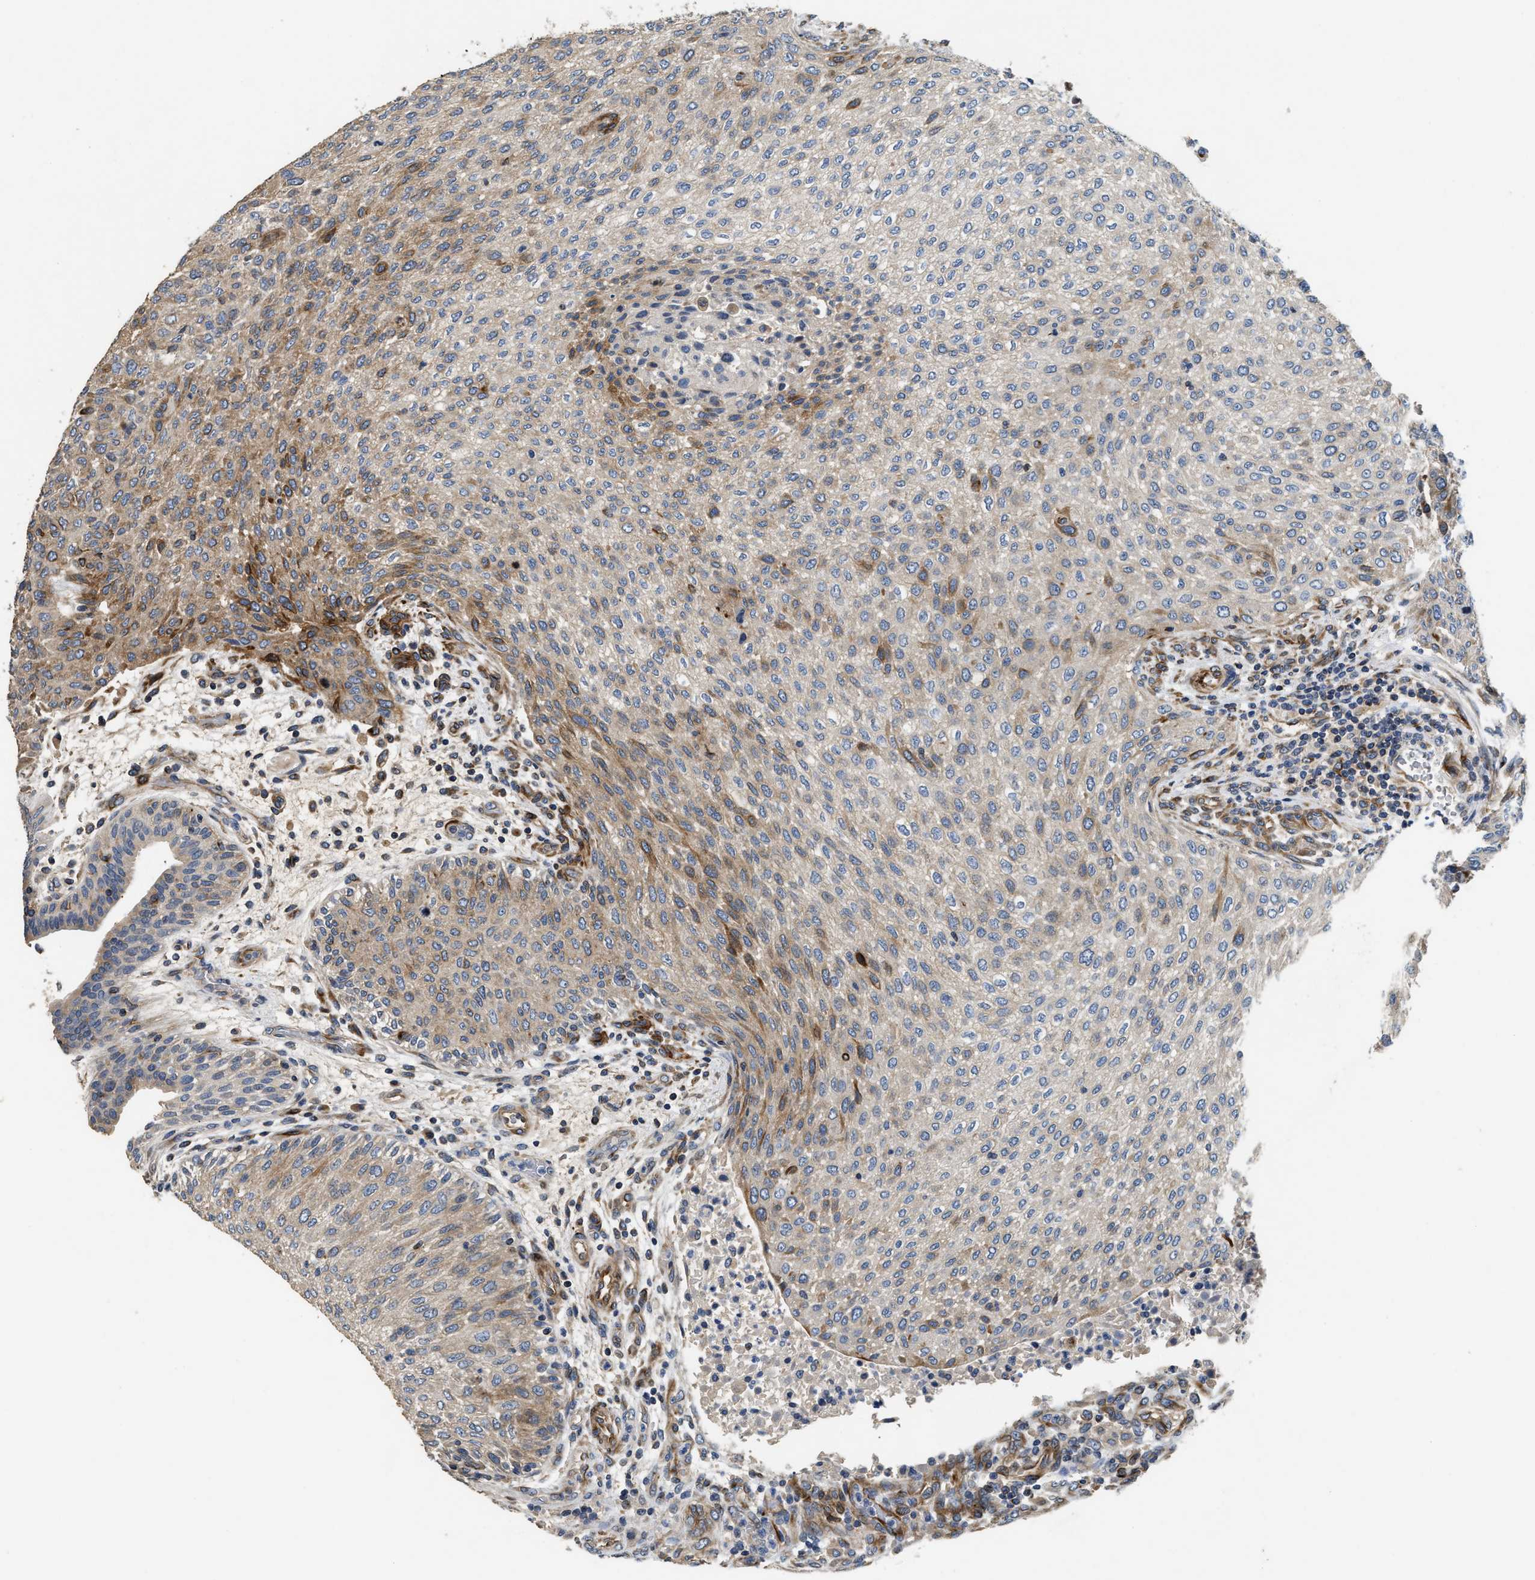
{"staining": {"intensity": "moderate", "quantity": "<25%", "location": "cytoplasmic/membranous"}, "tissue": "urothelial cancer", "cell_type": "Tumor cells", "image_type": "cancer", "snomed": [{"axis": "morphology", "description": "Urothelial carcinoma, Low grade"}, {"axis": "morphology", "description": "Urothelial carcinoma, High grade"}, {"axis": "topography", "description": "Urinary bladder"}], "caption": "Human low-grade urothelial carcinoma stained with a brown dye demonstrates moderate cytoplasmic/membranous positive staining in about <25% of tumor cells.", "gene": "IL17RC", "patient": {"sex": "male", "age": 35}}